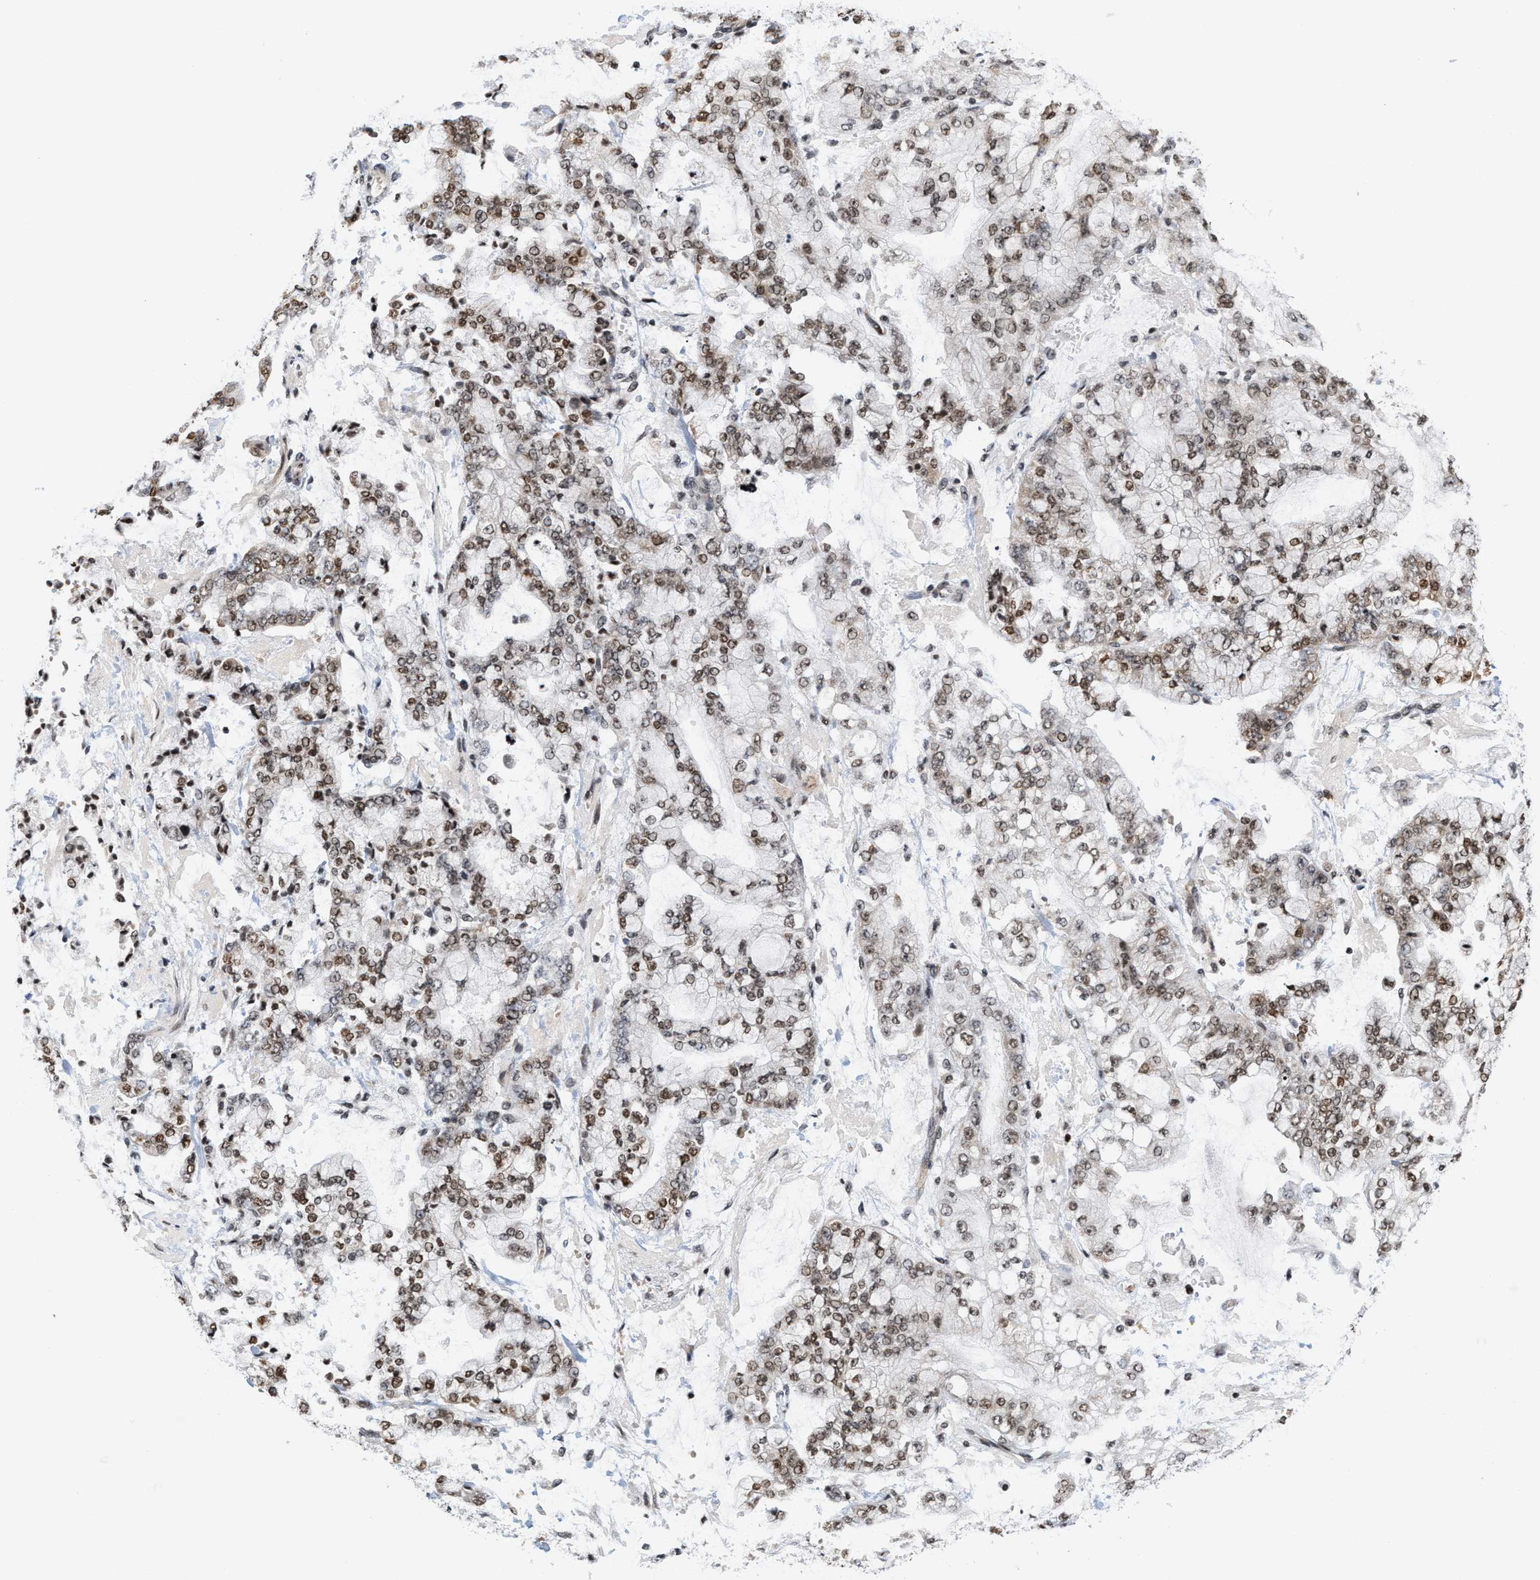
{"staining": {"intensity": "moderate", "quantity": ">75%", "location": "nuclear"}, "tissue": "stomach cancer", "cell_type": "Tumor cells", "image_type": "cancer", "snomed": [{"axis": "morphology", "description": "Adenocarcinoma, NOS"}, {"axis": "topography", "description": "Stomach"}], "caption": "Moderate nuclear expression for a protein is appreciated in about >75% of tumor cells of stomach cancer using immunohistochemistry.", "gene": "ANKRD6", "patient": {"sex": "male", "age": 76}}